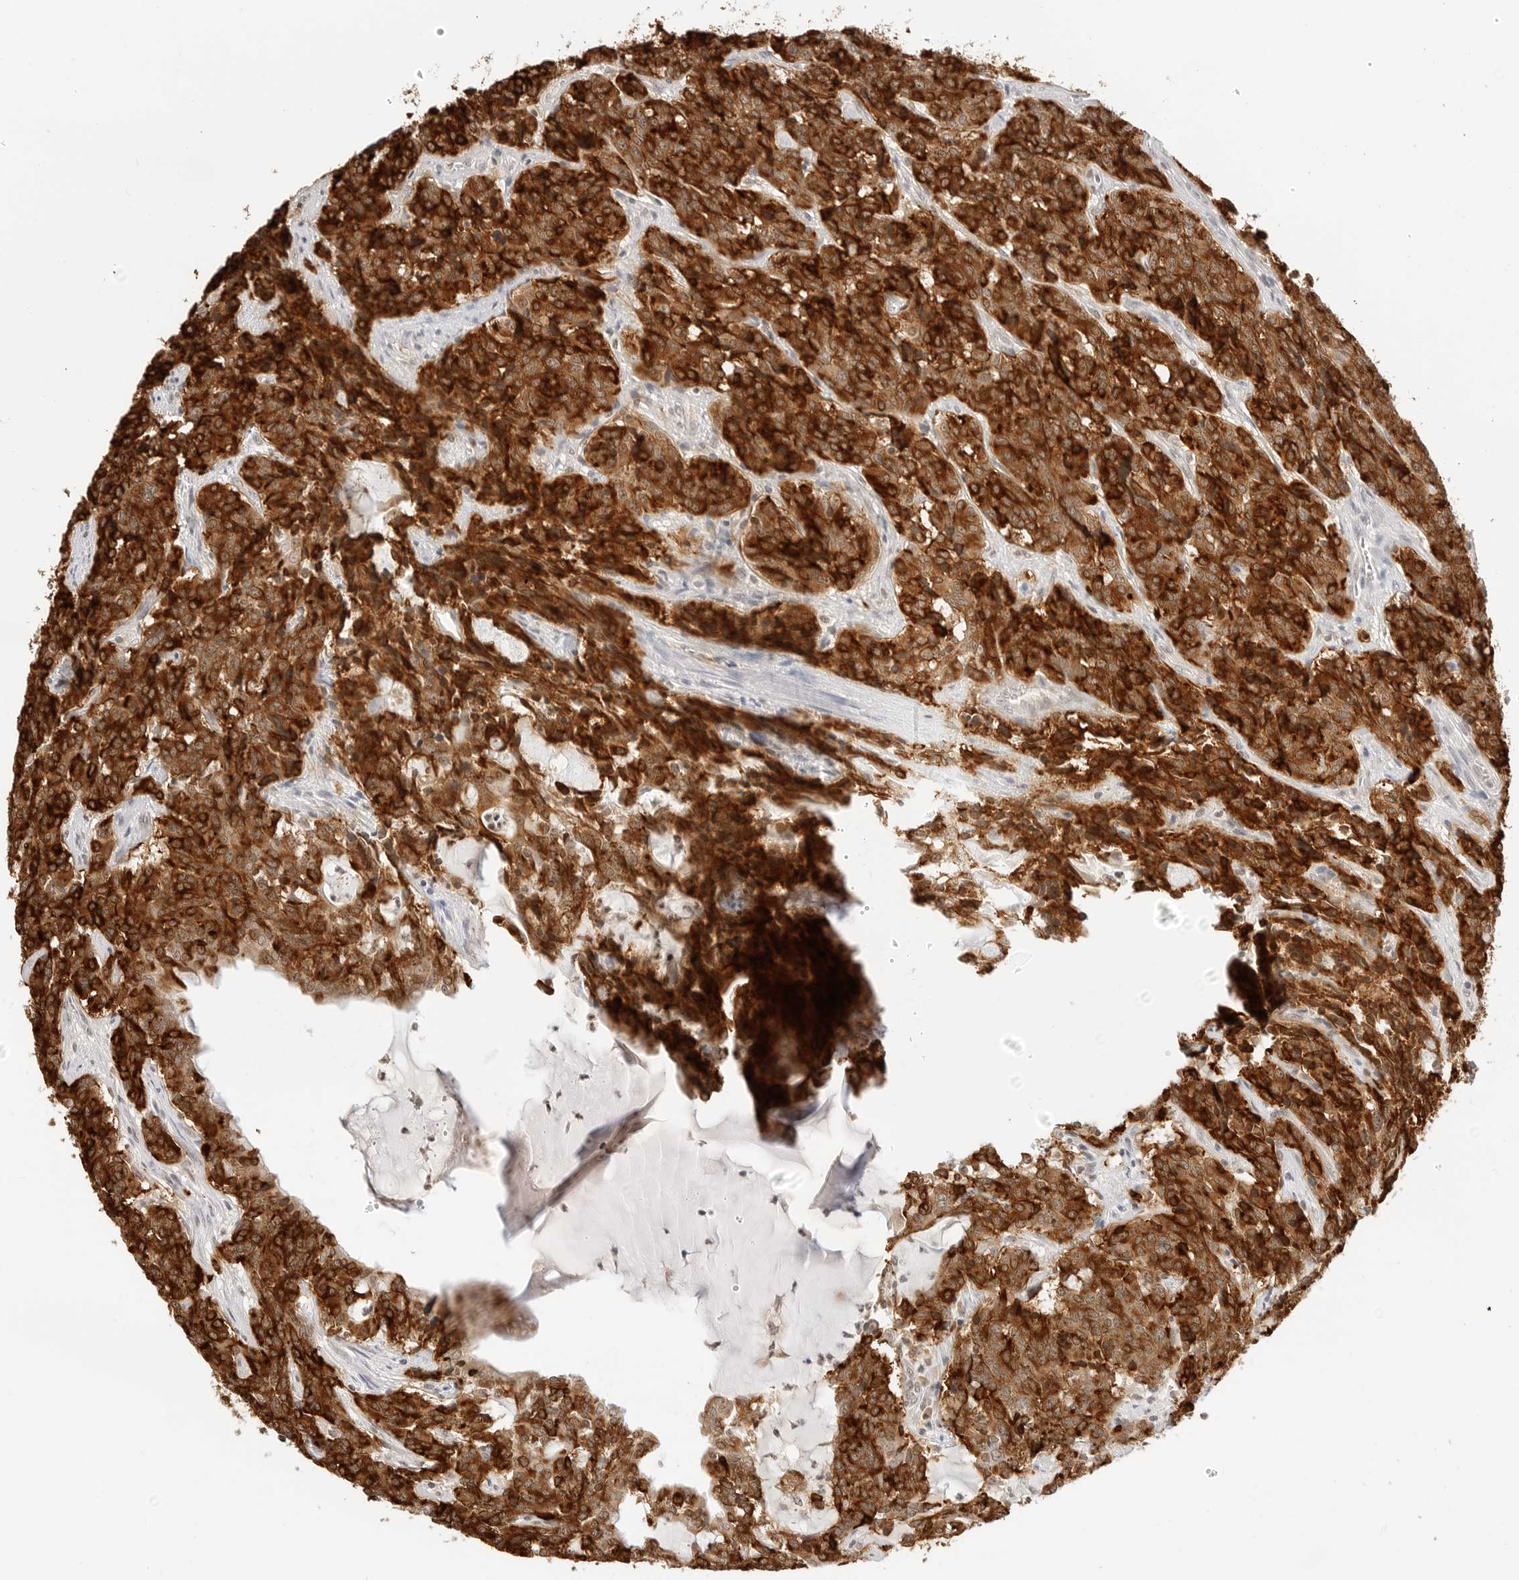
{"staining": {"intensity": "strong", "quantity": ">75%", "location": "cytoplasmic/membranous"}, "tissue": "carcinoid", "cell_type": "Tumor cells", "image_type": "cancer", "snomed": [{"axis": "morphology", "description": "Carcinoid, malignant, NOS"}, {"axis": "topography", "description": "Lung"}], "caption": "Tumor cells display high levels of strong cytoplasmic/membranous staining in about >75% of cells in human carcinoid.", "gene": "SEPTIN4", "patient": {"sex": "female", "age": 46}}